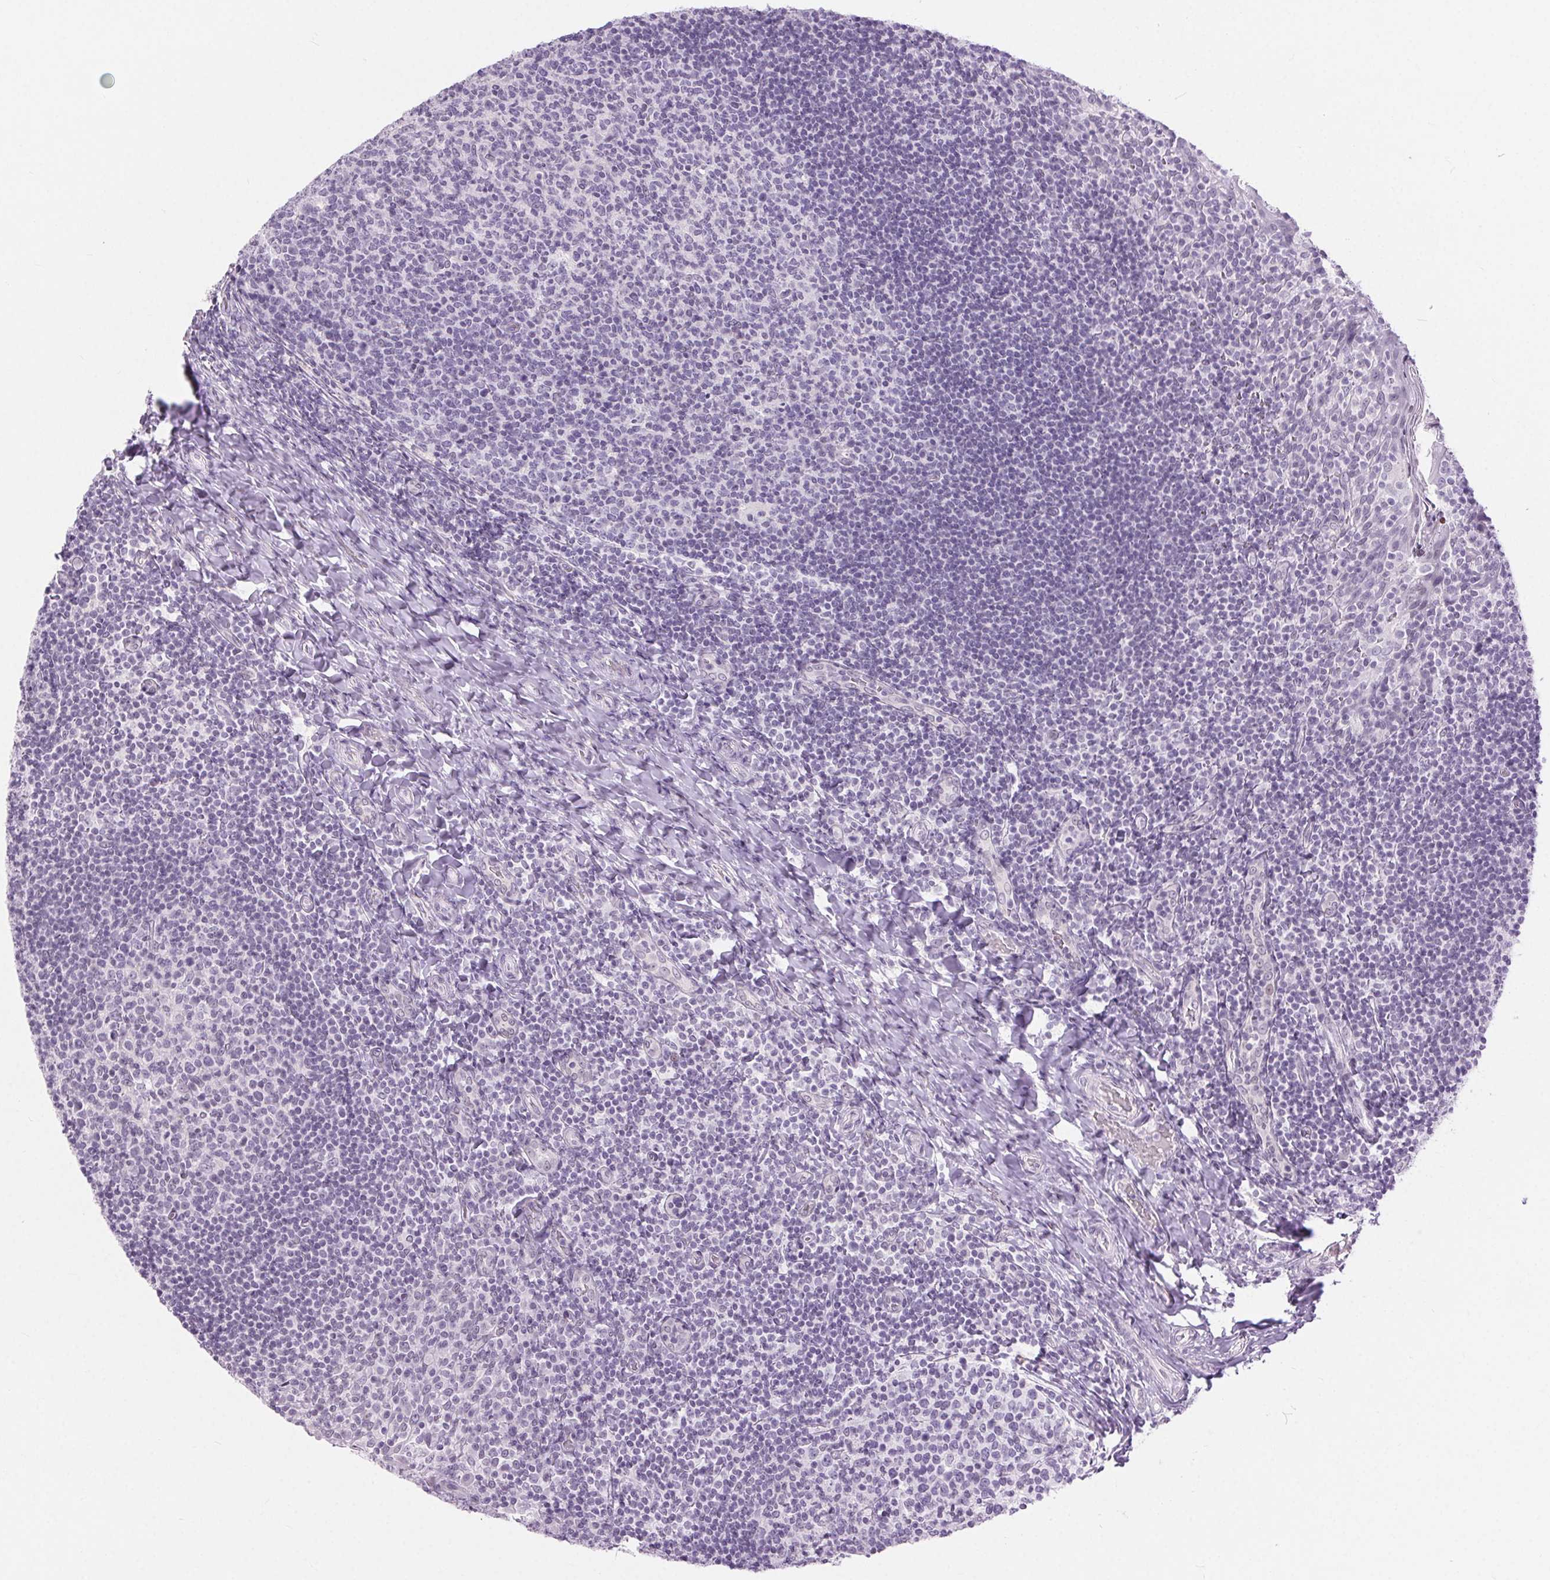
{"staining": {"intensity": "negative", "quantity": "none", "location": "none"}, "tissue": "tonsil", "cell_type": "Germinal center cells", "image_type": "normal", "snomed": [{"axis": "morphology", "description": "Normal tissue, NOS"}, {"axis": "topography", "description": "Tonsil"}], "caption": "Normal tonsil was stained to show a protein in brown. There is no significant expression in germinal center cells. (DAB (3,3'-diaminobenzidine) immunohistochemistry (IHC) with hematoxylin counter stain).", "gene": "BEND2", "patient": {"sex": "female", "age": 10}}